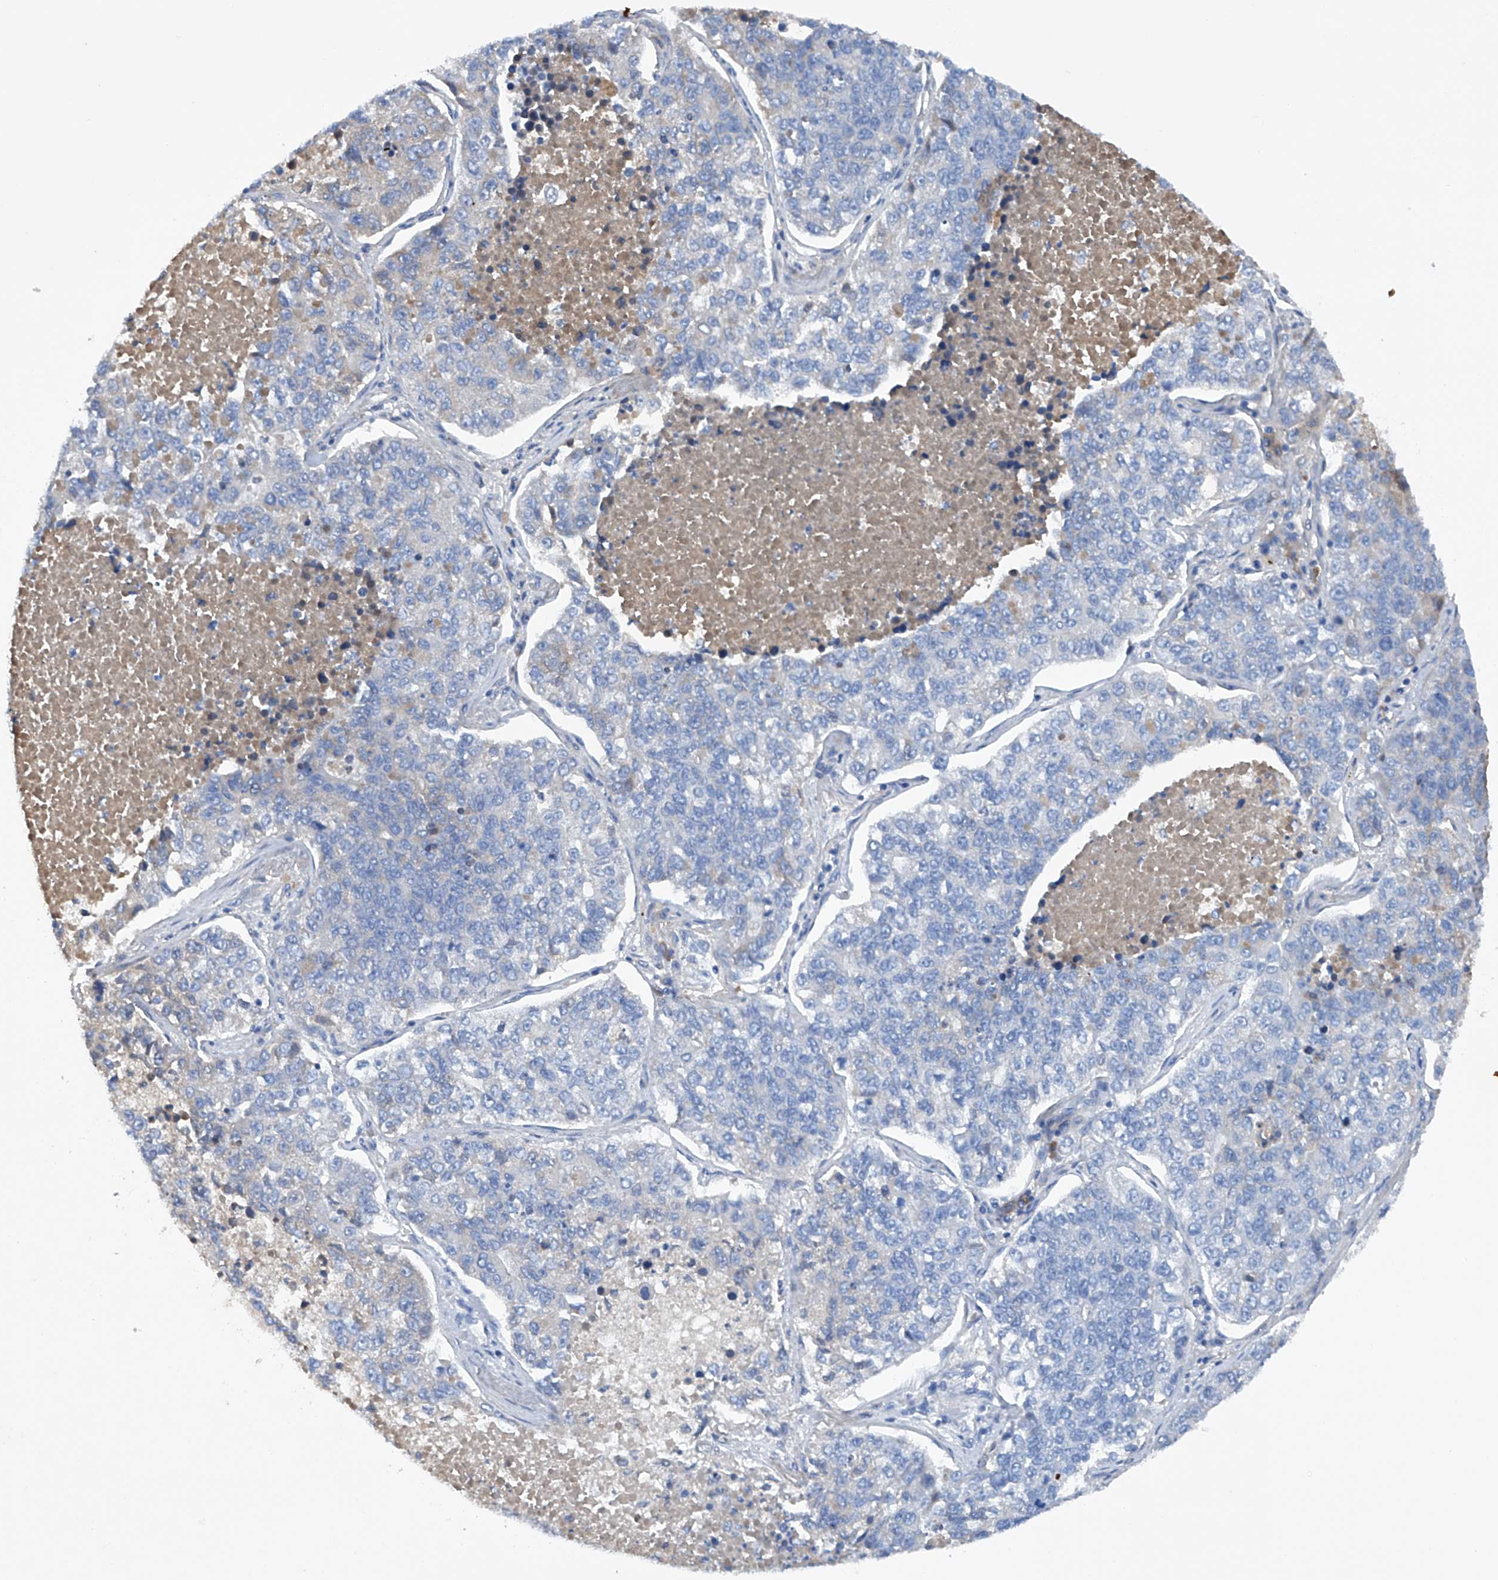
{"staining": {"intensity": "weak", "quantity": "<25%", "location": "cytoplasmic/membranous"}, "tissue": "lung cancer", "cell_type": "Tumor cells", "image_type": "cancer", "snomed": [{"axis": "morphology", "description": "Adenocarcinoma, NOS"}, {"axis": "topography", "description": "Lung"}], "caption": "Tumor cells are negative for protein expression in human adenocarcinoma (lung).", "gene": "ASCC3", "patient": {"sex": "male", "age": 49}}